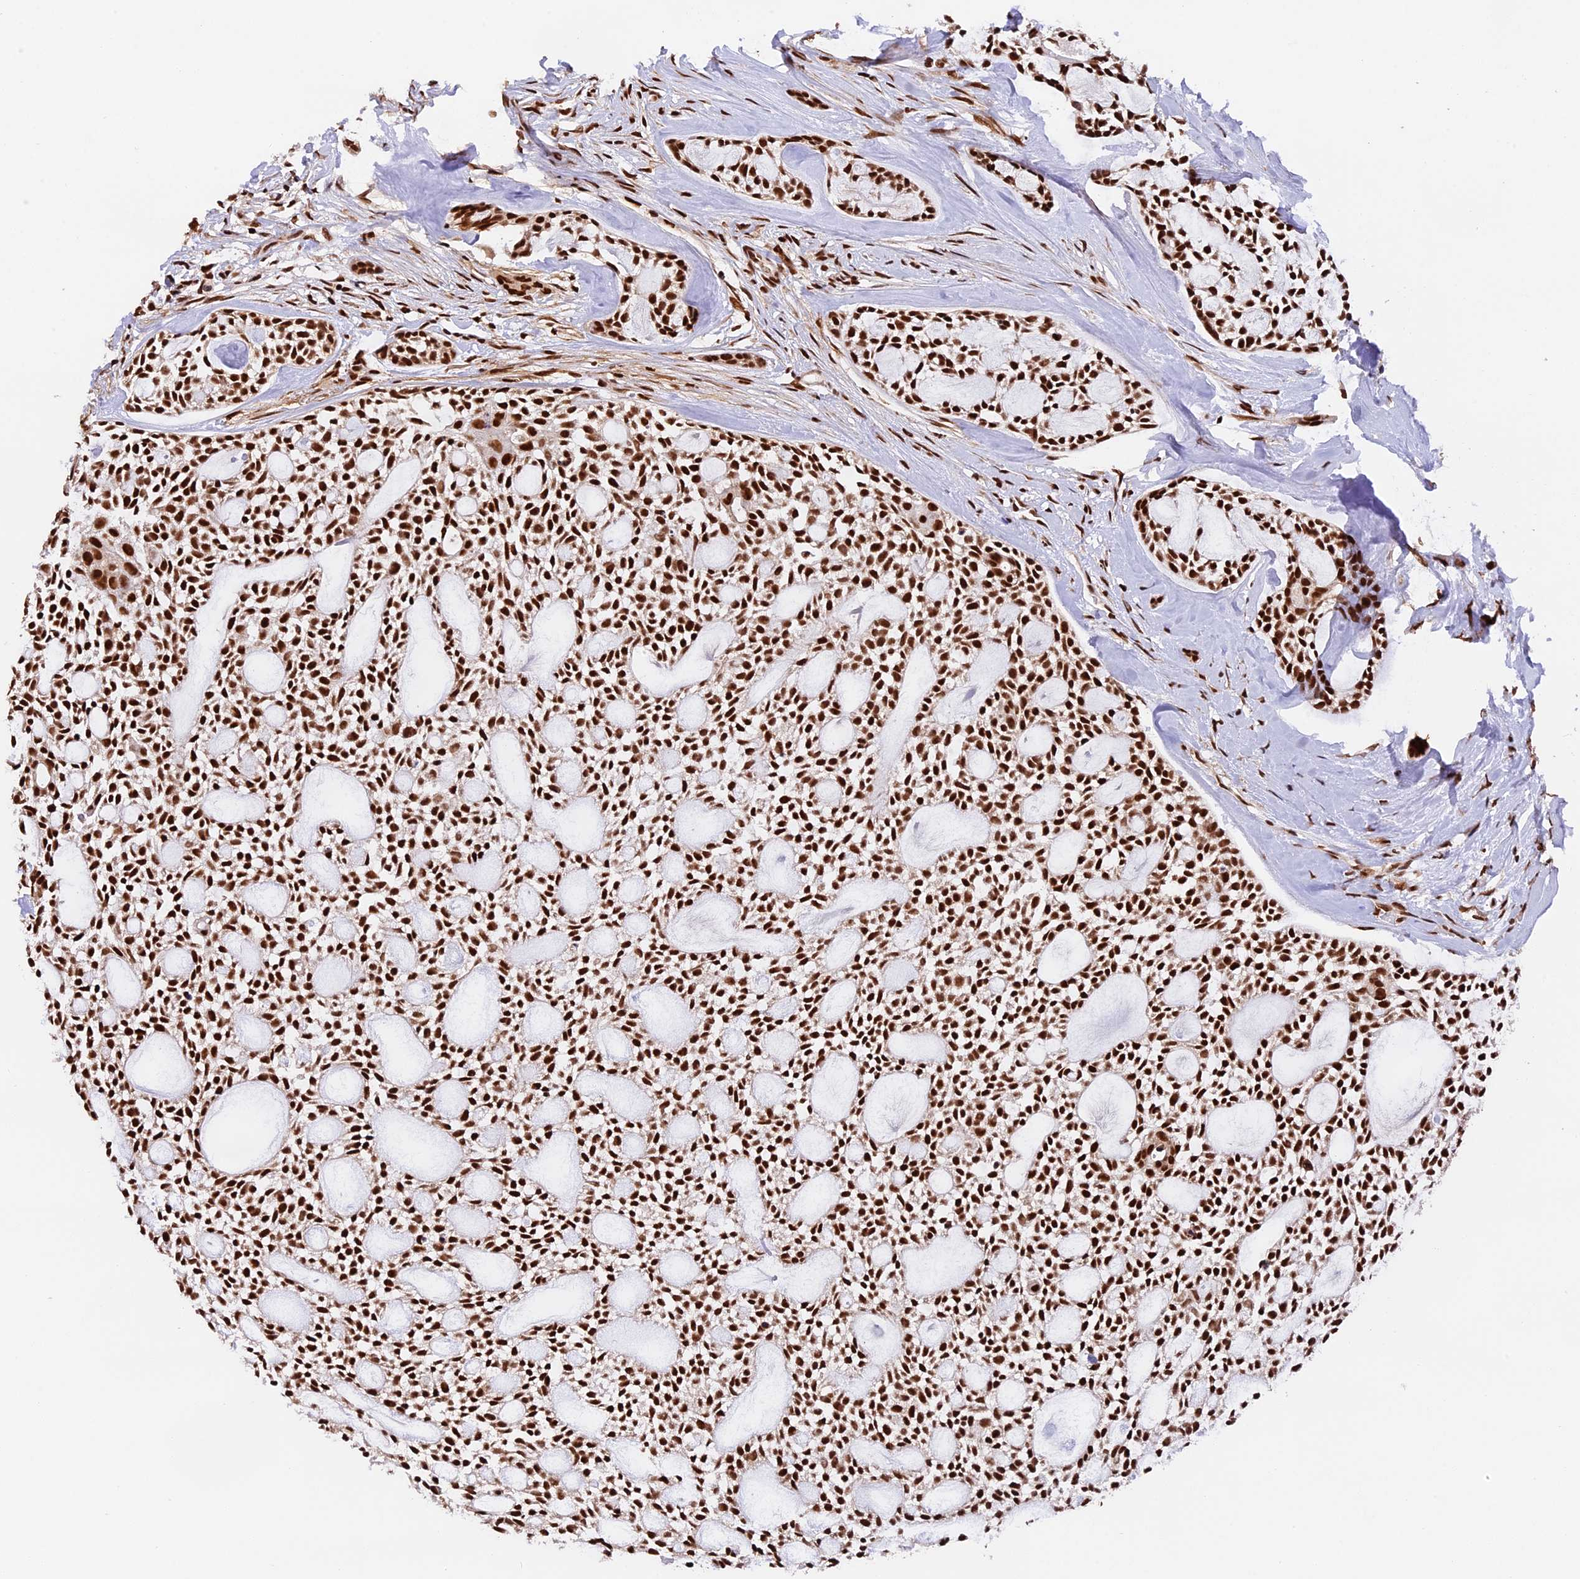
{"staining": {"intensity": "strong", "quantity": ">75%", "location": "nuclear"}, "tissue": "head and neck cancer", "cell_type": "Tumor cells", "image_type": "cancer", "snomed": [{"axis": "morphology", "description": "Adenocarcinoma, NOS"}, {"axis": "topography", "description": "Subcutis"}, {"axis": "topography", "description": "Head-Neck"}], "caption": "This photomicrograph displays head and neck cancer (adenocarcinoma) stained with immunohistochemistry to label a protein in brown. The nuclear of tumor cells show strong positivity for the protein. Nuclei are counter-stained blue.", "gene": "RAMAC", "patient": {"sex": "female", "age": 73}}